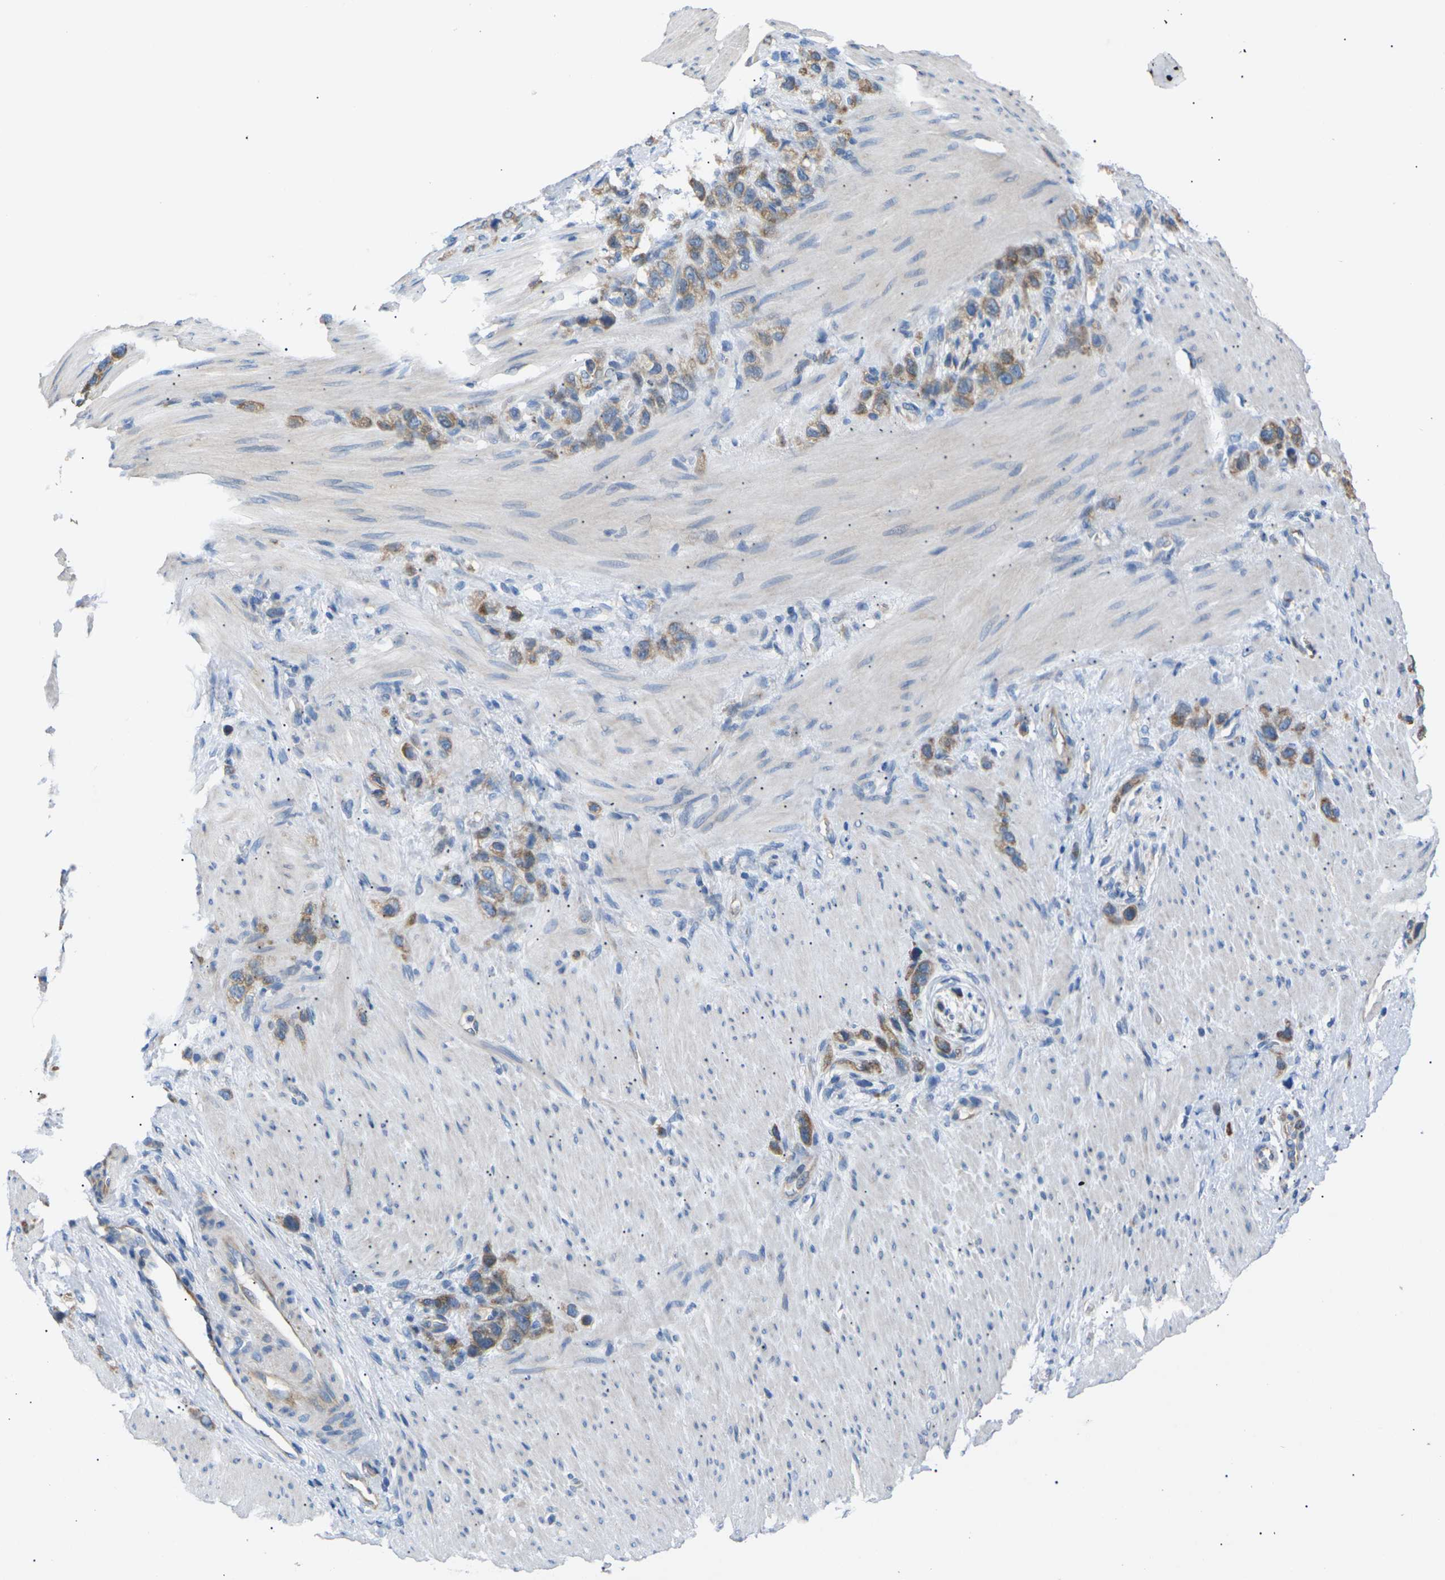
{"staining": {"intensity": "moderate", "quantity": ">75%", "location": "cytoplasmic/membranous"}, "tissue": "stomach cancer", "cell_type": "Tumor cells", "image_type": "cancer", "snomed": [{"axis": "morphology", "description": "Adenocarcinoma, NOS"}, {"axis": "morphology", "description": "Adenocarcinoma, High grade"}, {"axis": "topography", "description": "Stomach, upper"}, {"axis": "topography", "description": "Stomach, lower"}], "caption": "Stomach cancer (adenocarcinoma) tissue demonstrates moderate cytoplasmic/membranous positivity in approximately >75% of tumor cells", "gene": "KLHDC8B", "patient": {"sex": "female", "age": 65}}